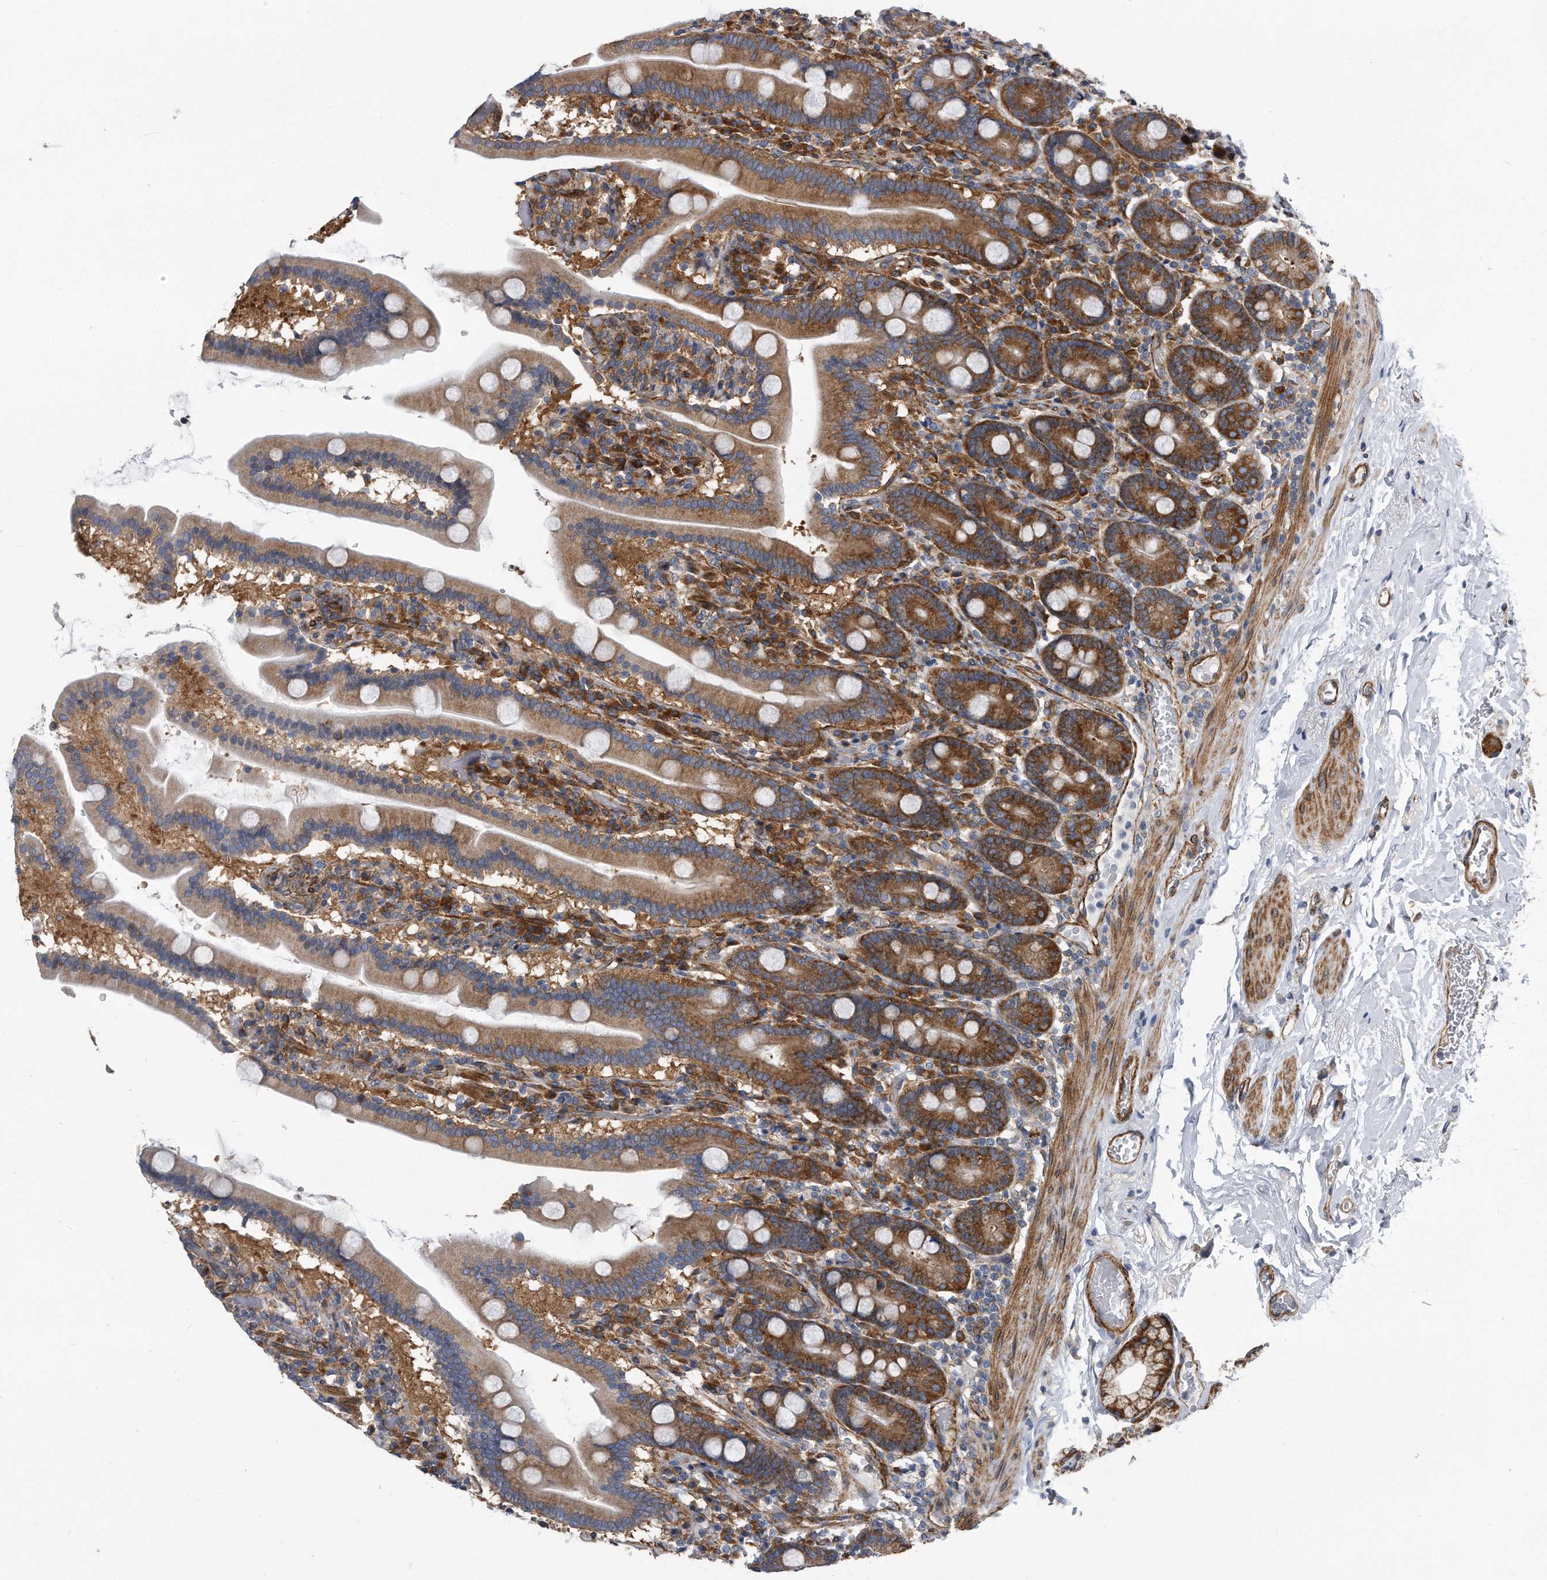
{"staining": {"intensity": "strong", "quantity": ">75%", "location": "cytoplasmic/membranous"}, "tissue": "duodenum", "cell_type": "Glandular cells", "image_type": "normal", "snomed": [{"axis": "morphology", "description": "Normal tissue, NOS"}, {"axis": "topography", "description": "Duodenum"}], "caption": "Immunohistochemistry image of benign human duodenum stained for a protein (brown), which displays high levels of strong cytoplasmic/membranous expression in about >75% of glandular cells.", "gene": "EIF2B4", "patient": {"sex": "male", "age": 55}}